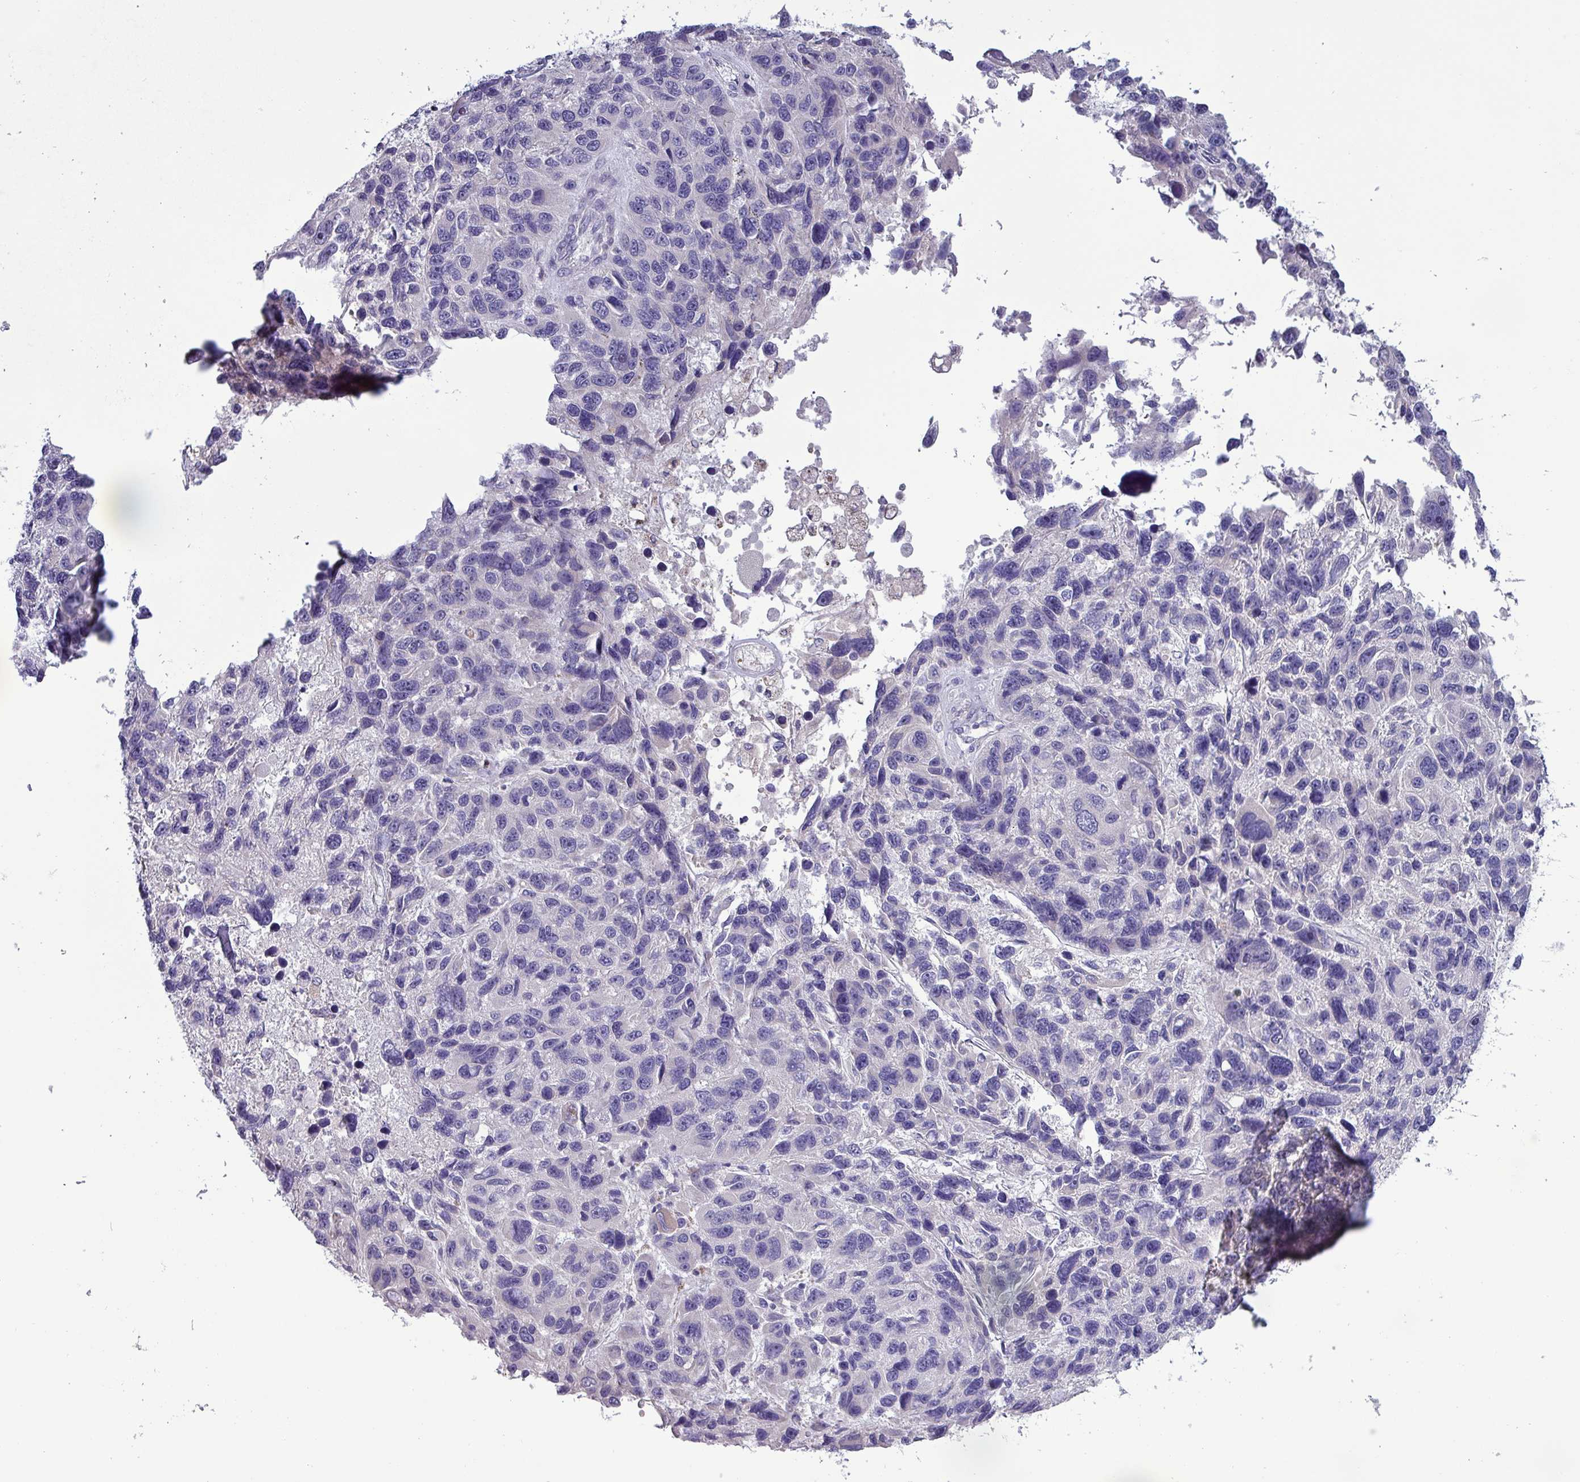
{"staining": {"intensity": "negative", "quantity": "none", "location": "none"}, "tissue": "melanoma", "cell_type": "Tumor cells", "image_type": "cancer", "snomed": [{"axis": "morphology", "description": "Malignant melanoma, NOS"}, {"axis": "topography", "description": "Skin"}], "caption": "Tumor cells show no significant protein expression in melanoma.", "gene": "HSD3B7", "patient": {"sex": "male", "age": 53}}